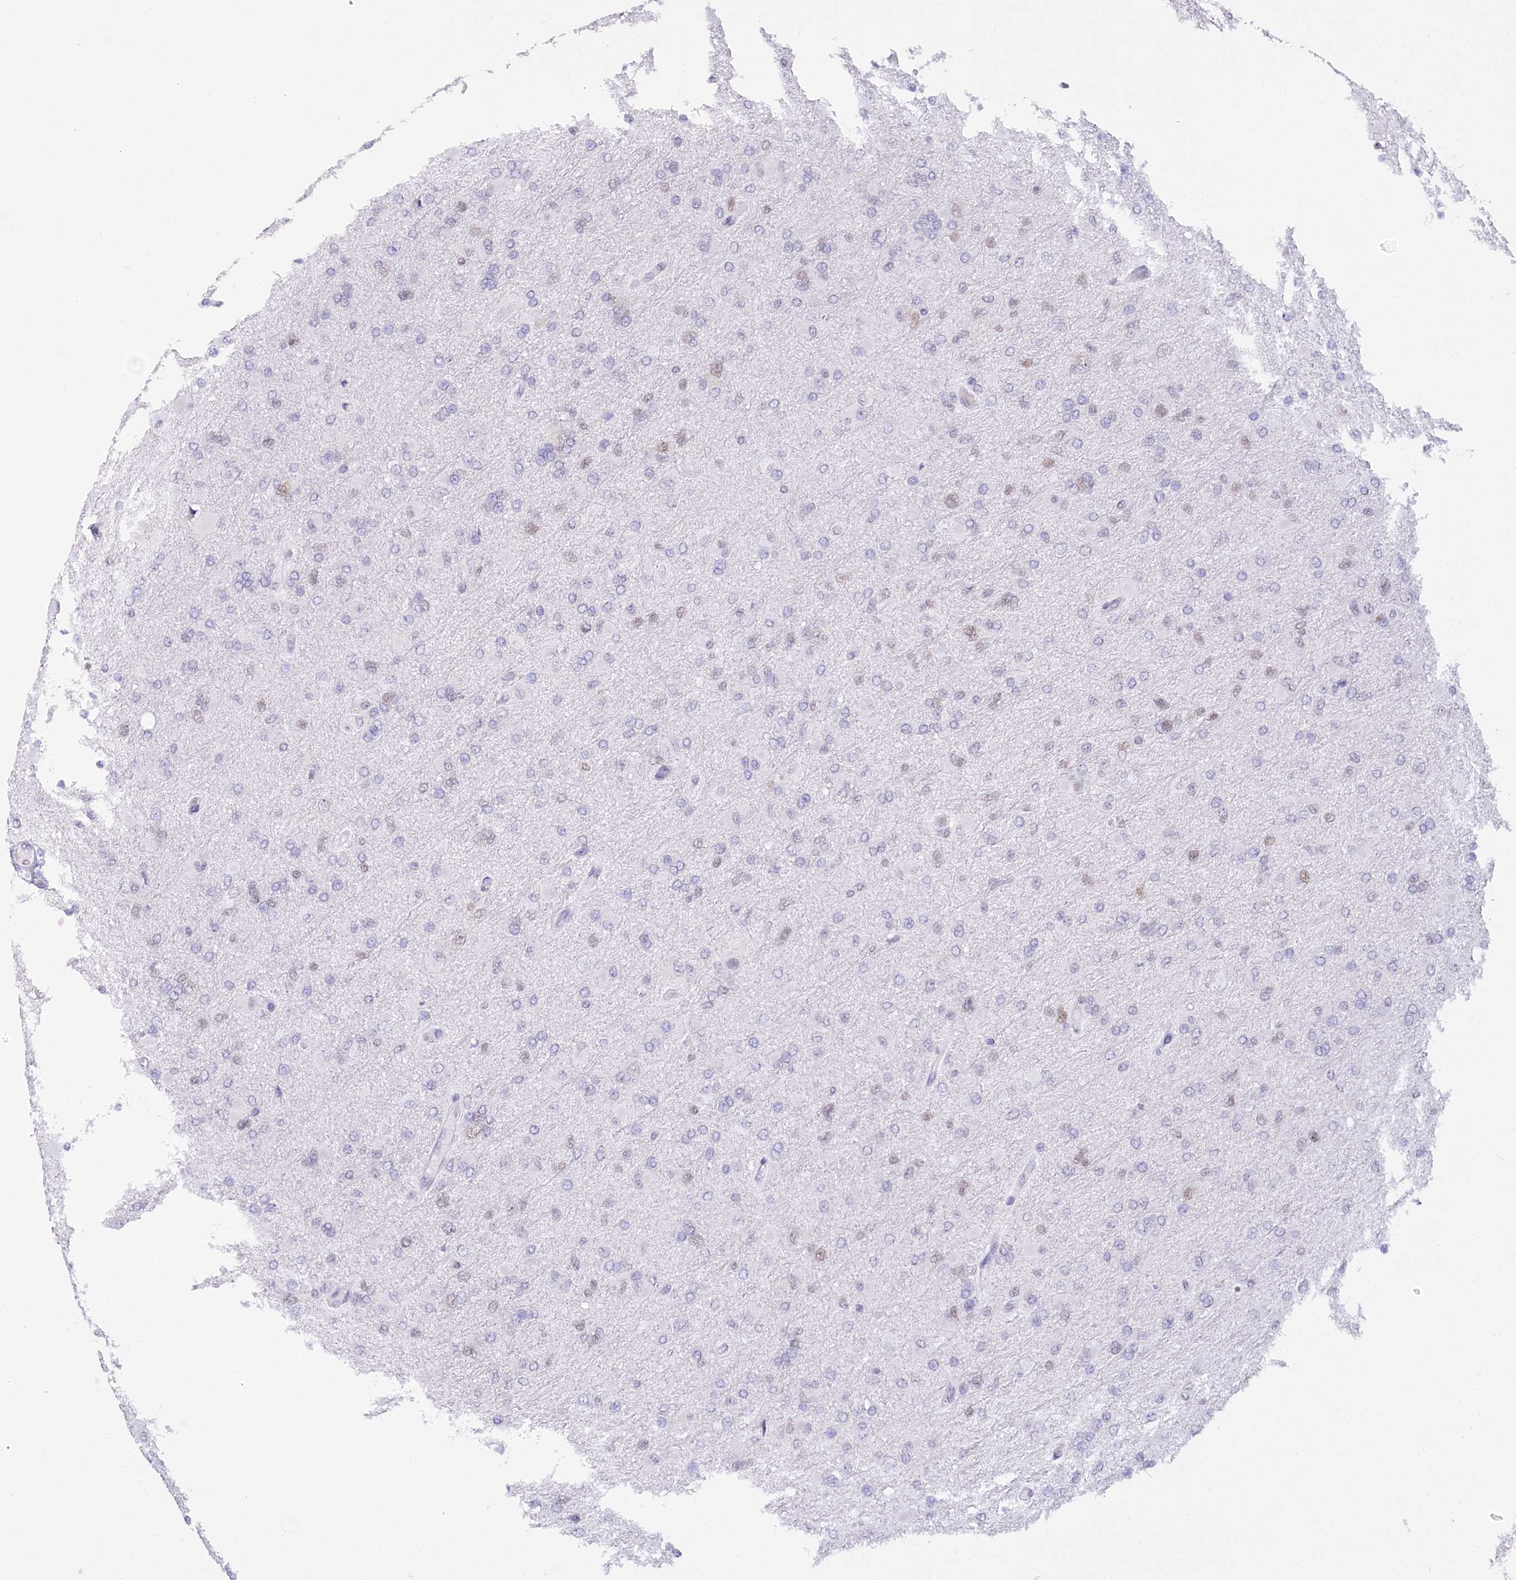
{"staining": {"intensity": "negative", "quantity": "none", "location": "none"}, "tissue": "glioma", "cell_type": "Tumor cells", "image_type": "cancer", "snomed": [{"axis": "morphology", "description": "Glioma, malignant, High grade"}, {"axis": "topography", "description": "Cerebral cortex"}], "caption": "Human glioma stained for a protein using IHC reveals no expression in tumor cells.", "gene": "HNRNPA0", "patient": {"sex": "female", "age": 36}}